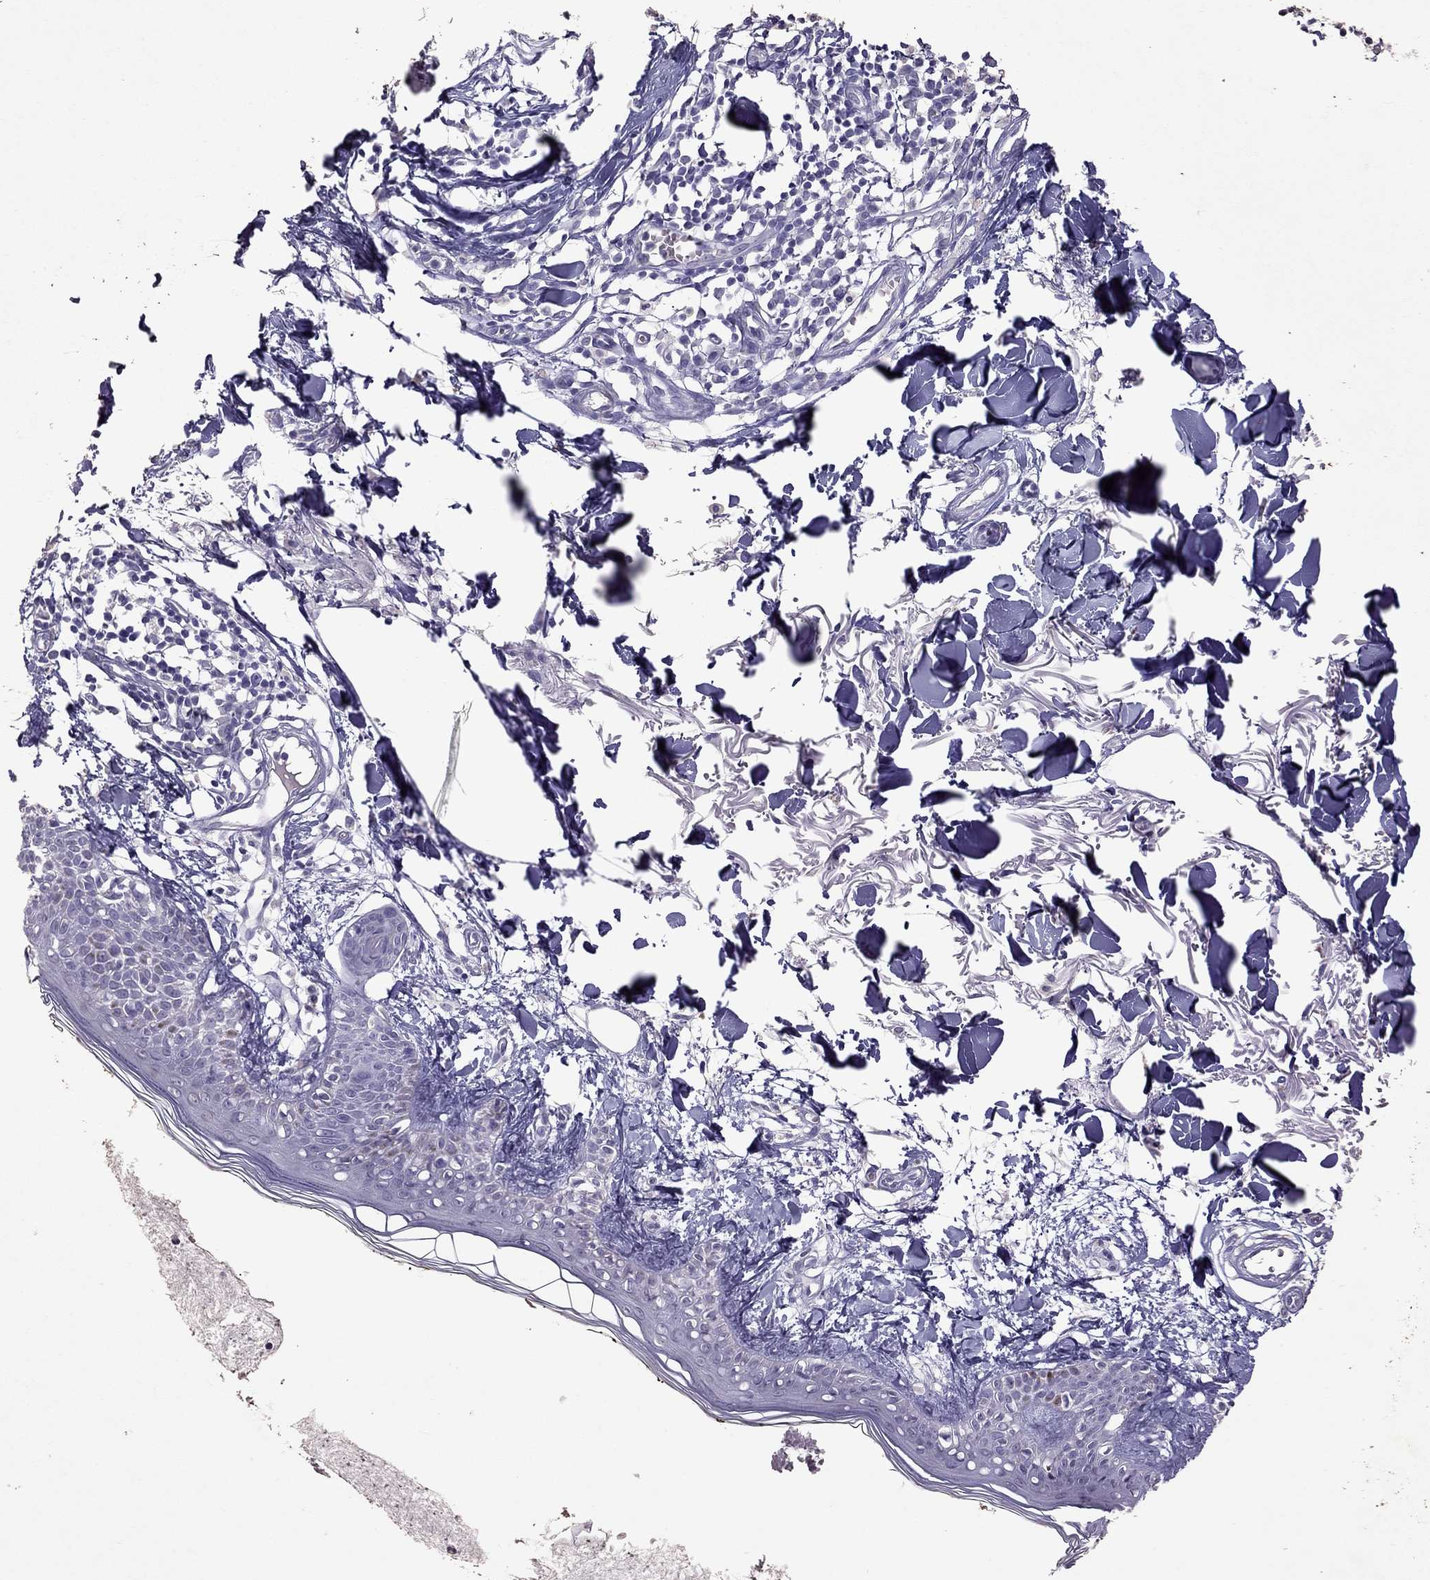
{"staining": {"intensity": "negative", "quantity": "none", "location": "none"}, "tissue": "skin", "cell_type": "Fibroblasts", "image_type": "normal", "snomed": [{"axis": "morphology", "description": "Normal tissue, NOS"}, {"axis": "topography", "description": "Skin"}], "caption": "This is a histopathology image of immunohistochemistry staining of unremarkable skin, which shows no expression in fibroblasts. (DAB (3,3'-diaminobenzidine) immunohistochemistry with hematoxylin counter stain).", "gene": "PSMB11", "patient": {"sex": "male", "age": 76}}